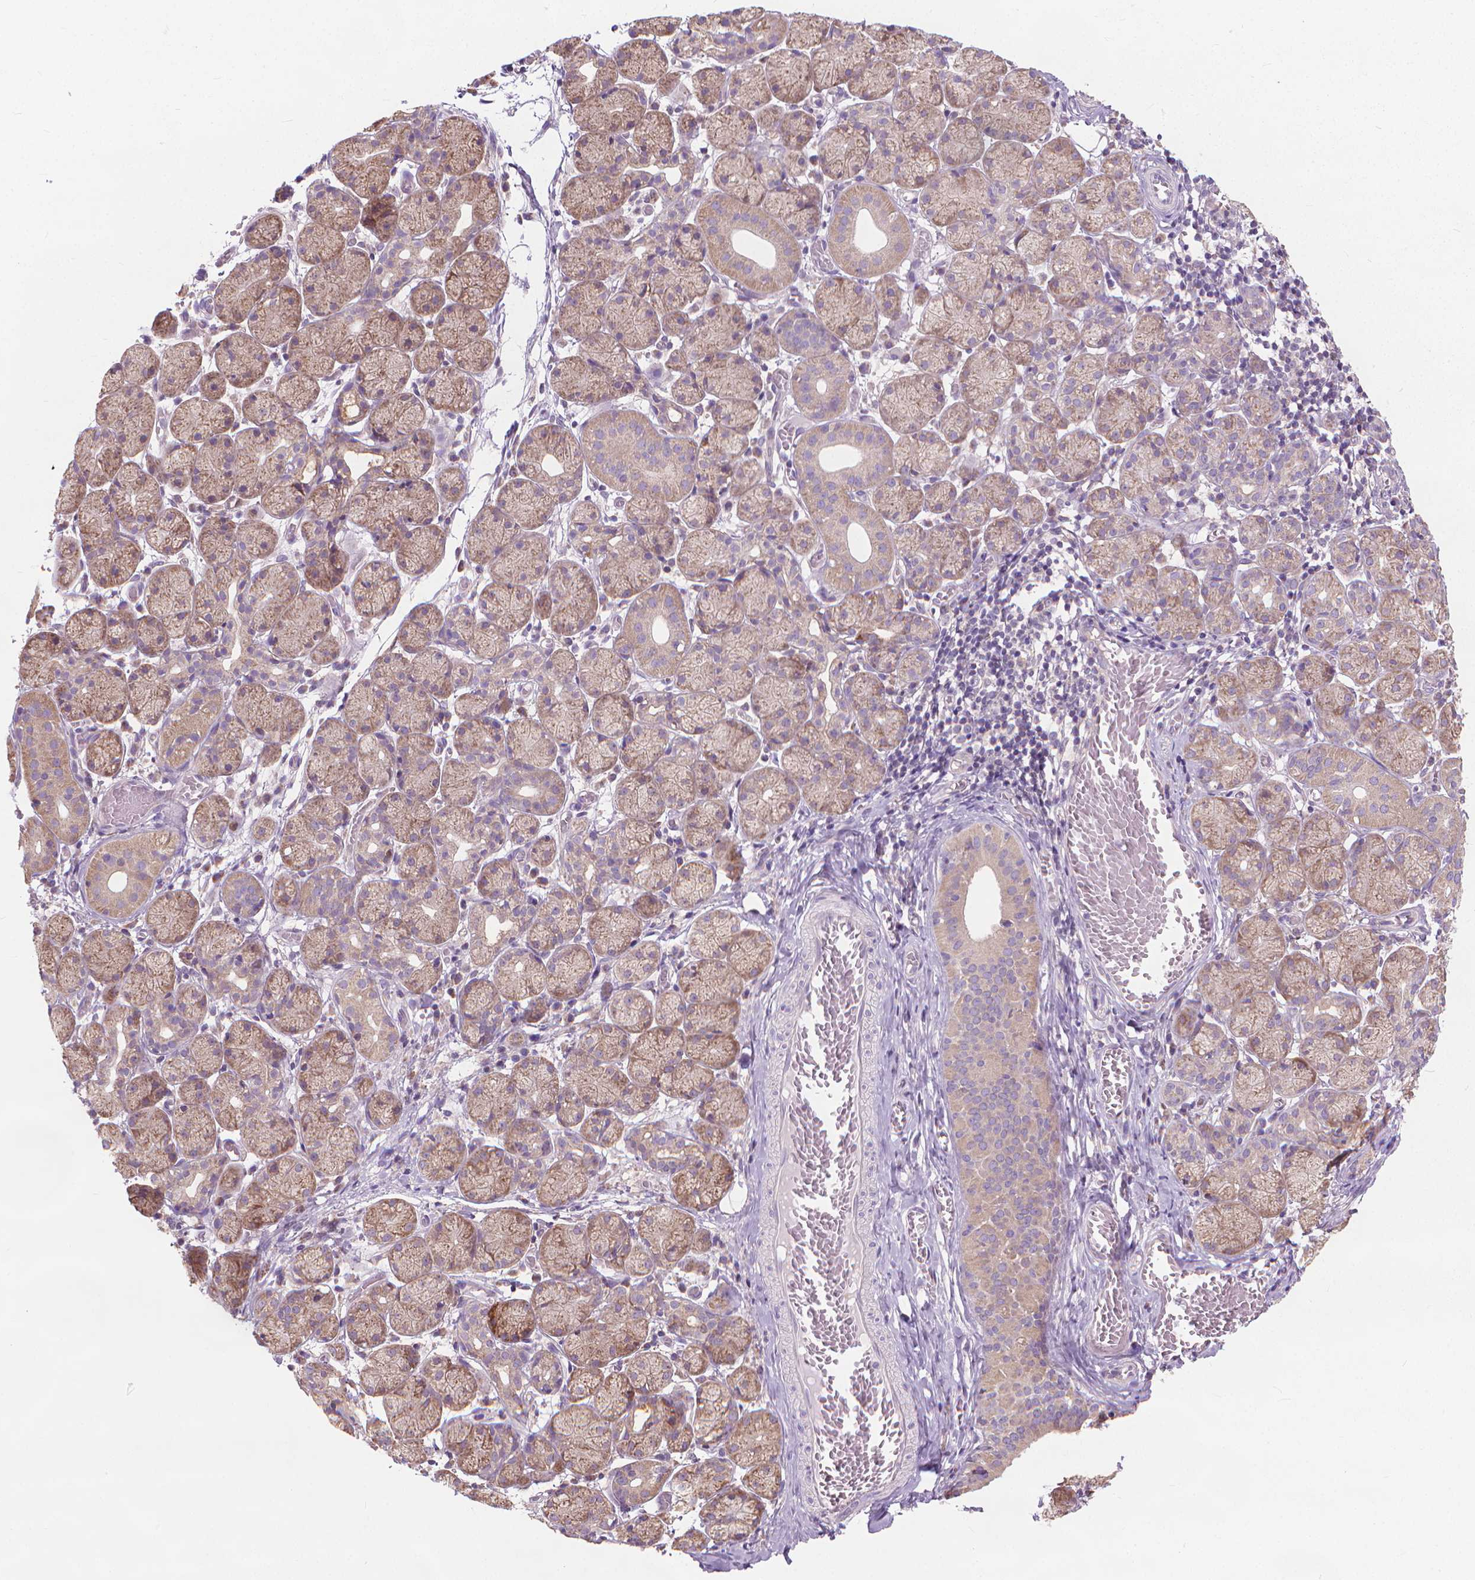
{"staining": {"intensity": "moderate", "quantity": "25%-75%", "location": "cytoplasmic/membranous"}, "tissue": "salivary gland", "cell_type": "Glandular cells", "image_type": "normal", "snomed": [{"axis": "morphology", "description": "Normal tissue, NOS"}, {"axis": "topography", "description": "Salivary gland"}, {"axis": "topography", "description": "Peripheral nerve tissue"}], "caption": "Glandular cells exhibit moderate cytoplasmic/membranous staining in approximately 25%-75% of cells in benign salivary gland.", "gene": "NUDT1", "patient": {"sex": "female", "age": 24}}